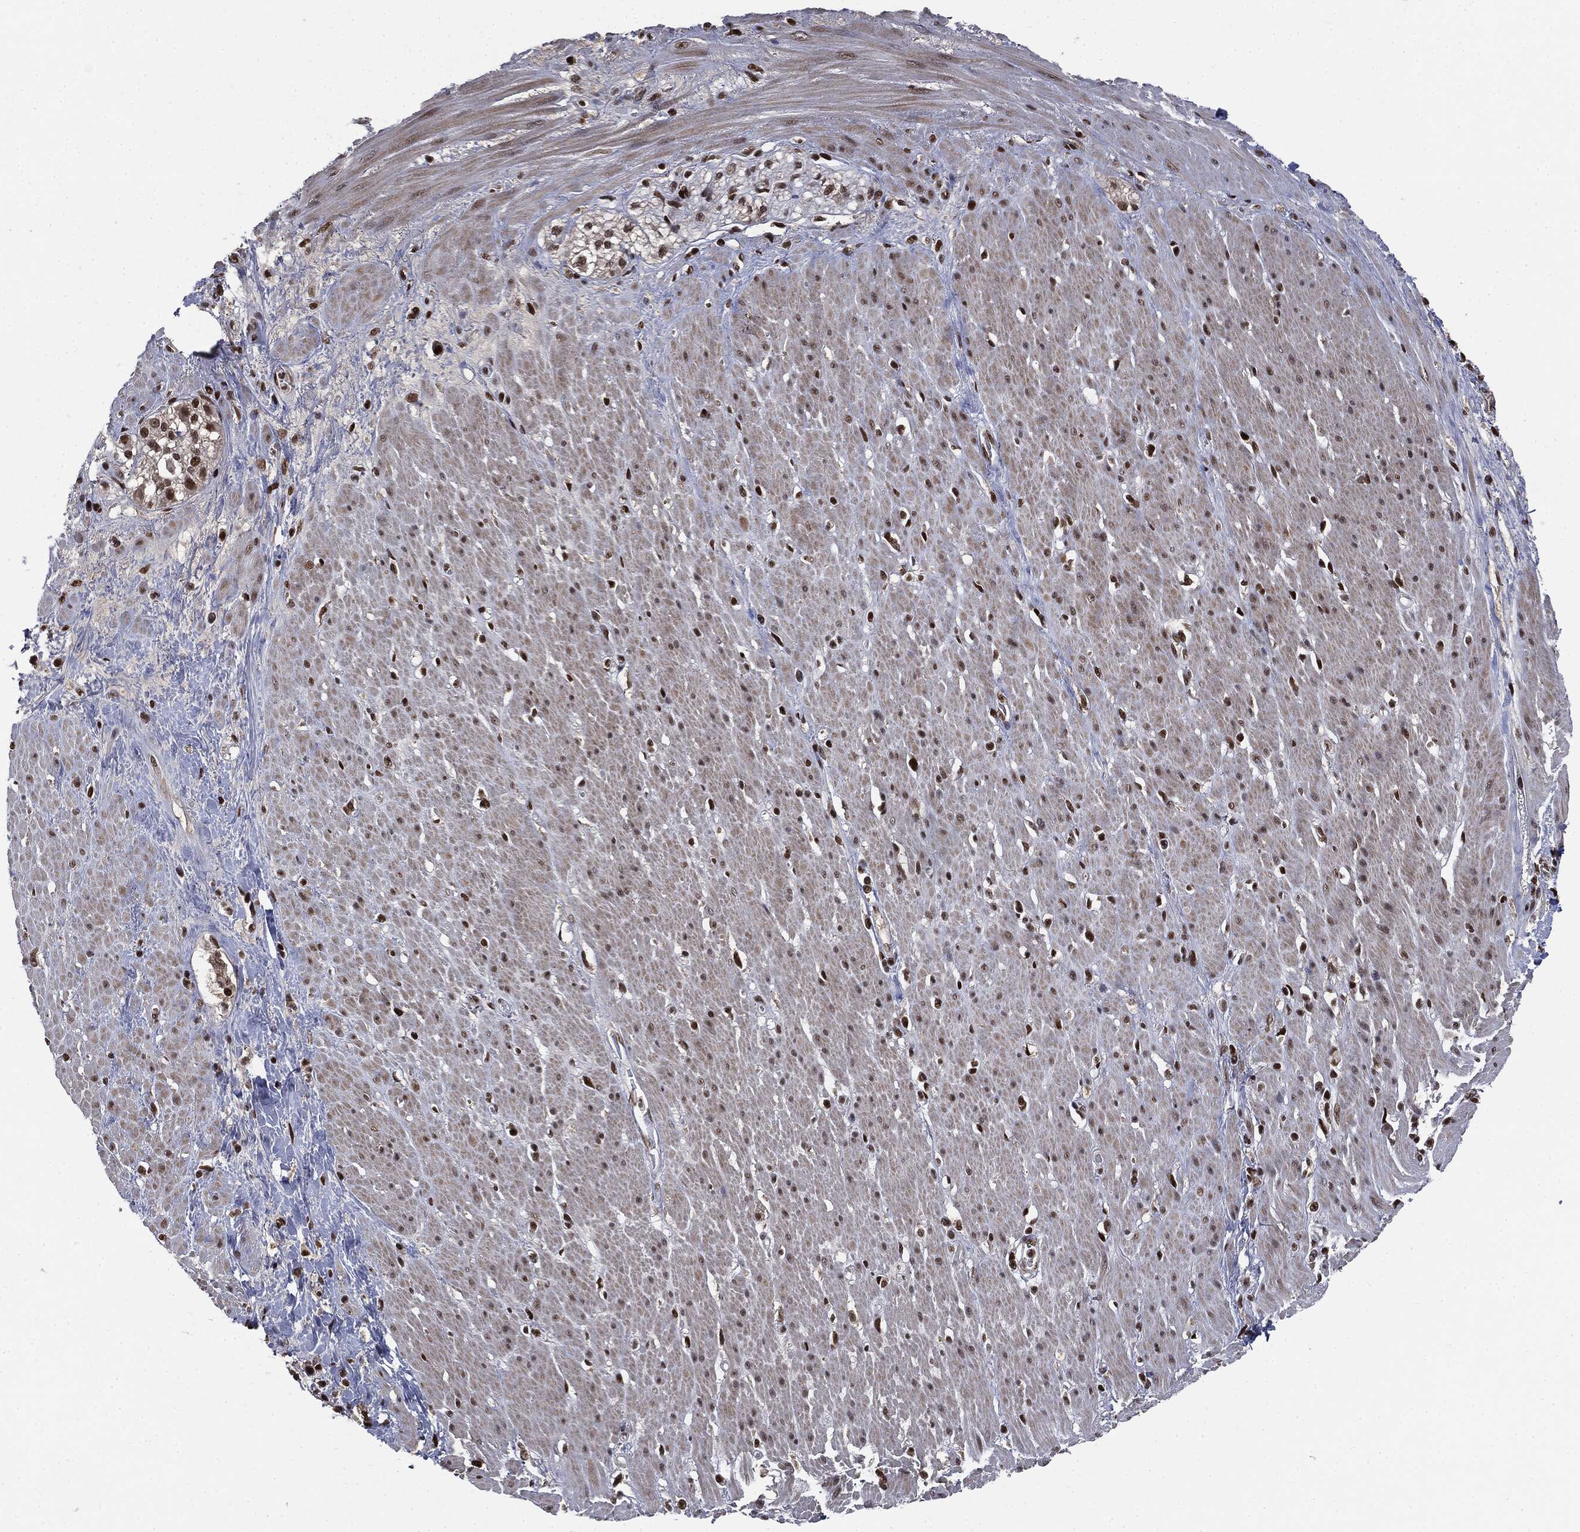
{"staining": {"intensity": "strong", "quantity": ">75%", "location": "nuclear"}, "tissue": "smooth muscle", "cell_type": "Smooth muscle cells", "image_type": "normal", "snomed": [{"axis": "morphology", "description": "Normal tissue, NOS"}, {"axis": "topography", "description": "Soft tissue"}, {"axis": "topography", "description": "Smooth muscle"}], "caption": "A high-resolution histopathology image shows IHC staining of benign smooth muscle, which demonstrates strong nuclear staining in approximately >75% of smooth muscle cells.", "gene": "DPH2", "patient": {"sex": "male", "age": 72}}